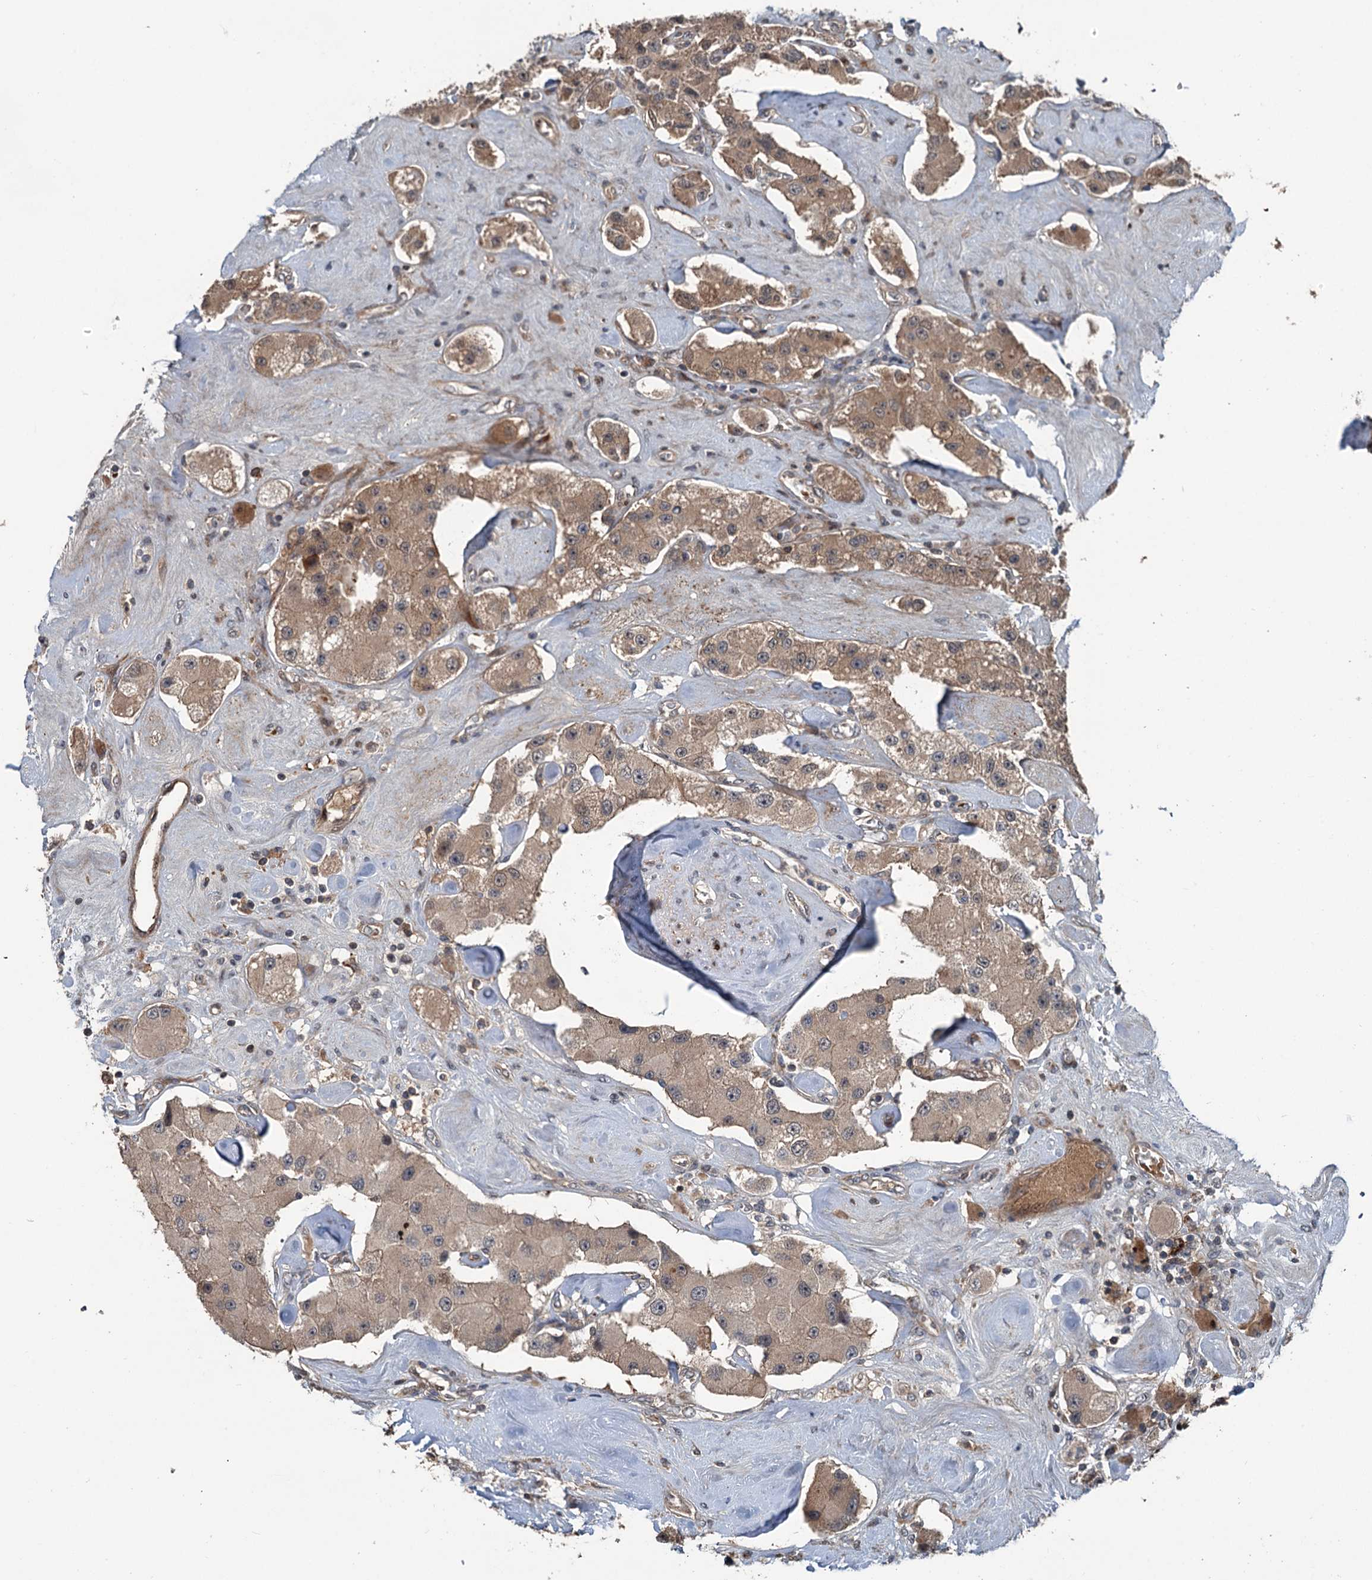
{"staining": {"intensity": "moderate", "quantity": ">75%", "location": "cytoplasmic/membranous"}, "tissue": "carcinoid", "cell_type": "Tumor cells", "image_type": "cancer", "snomed": [{"axis": "morphology", "description": "Carcinoid, malignant, NOS"}, {"axis": "topography", "description": "Pancreas"}], "caption": "Protein expression analysis of carcinoid demonstrates moderate cytoplasmic/membranous positivity in about >75% of tumor cells.", "gene": "TEDC1", "patient": {"sex": "male", "age": 41}}